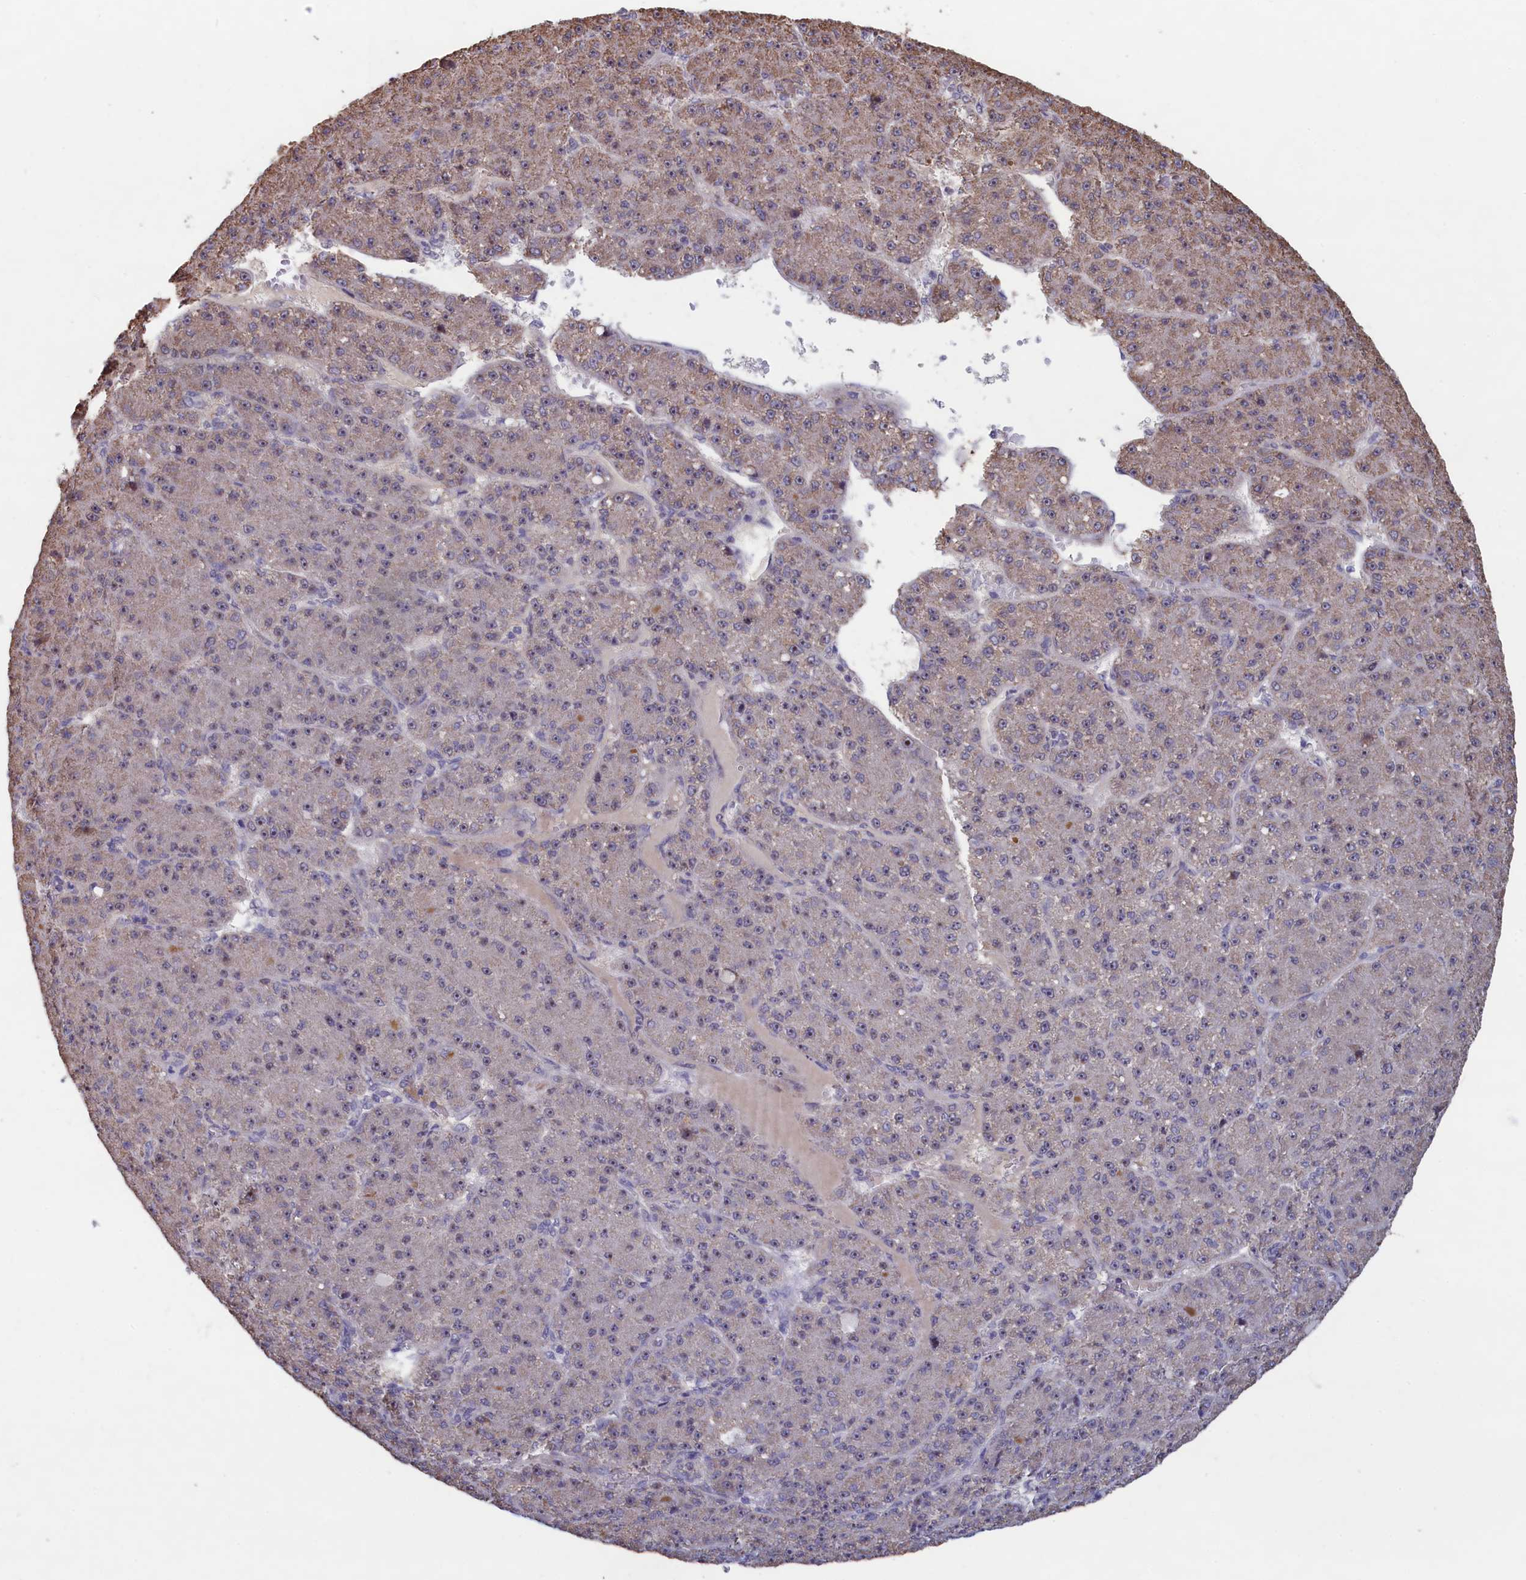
{"staining": {"intensity": "weak", "quantity": "<25%", "location": "cytoplasmic/membranous"}, "tissue": "liver cancer", "cell_type": "Tumor cells", "image_type": "cancer", "snomed": [{"axis": "morphology", "description": "Carcinoma, Hepatocellular, NOS"}, {"axis": "topography", "description": "Liver"}], "caption": "The photomicrograph exhibits no significant expression in tumor cells of liver cancer.", "gene": "ZNF816", "patient": {"sex": "male", "age": 67}}